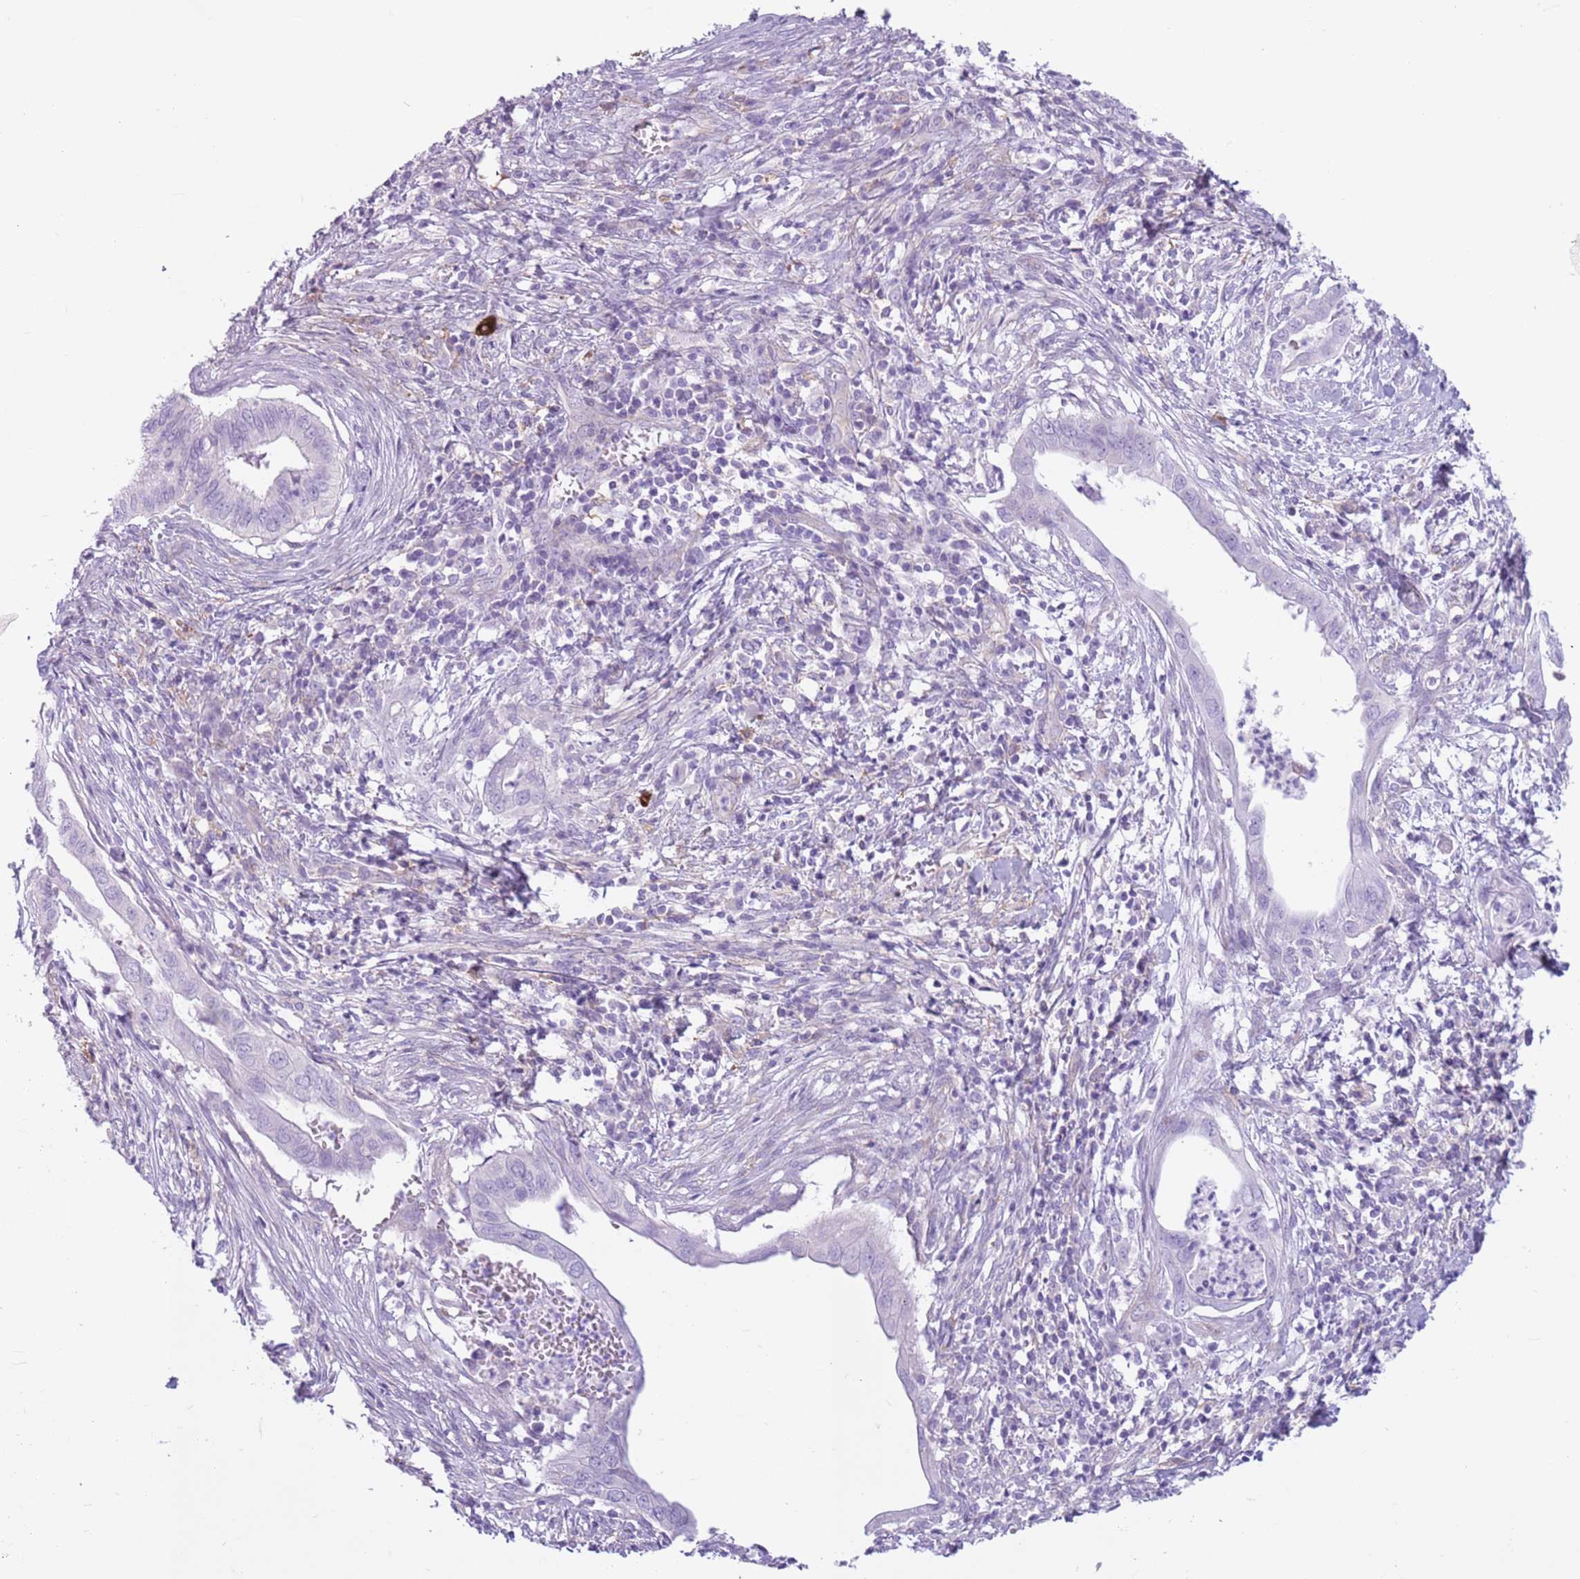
{"staining": {"intensity": "negative", "quantity": "none", "location": "none"}, "tissue": "cervical cancer", "cell_type": "Tumor cells", "image_type": "cancer", "snomed": [{"axis": "morphology", "description": "Adenocarcinoma, NOS"}, {"axis": "topography", "description": "Cervix"}], "caption": "The image reveals no significant positivity in tumor cells of cervical cancer (adenocarcinoma). (Stains: DAB (3,3'-diaminobenzidine) IHC with hematoxylin counter stain, Microscopy: brightfield microscopy at high magnification).", "gene": "SNX6", "patient": {"sex": "female", "age": 42}}